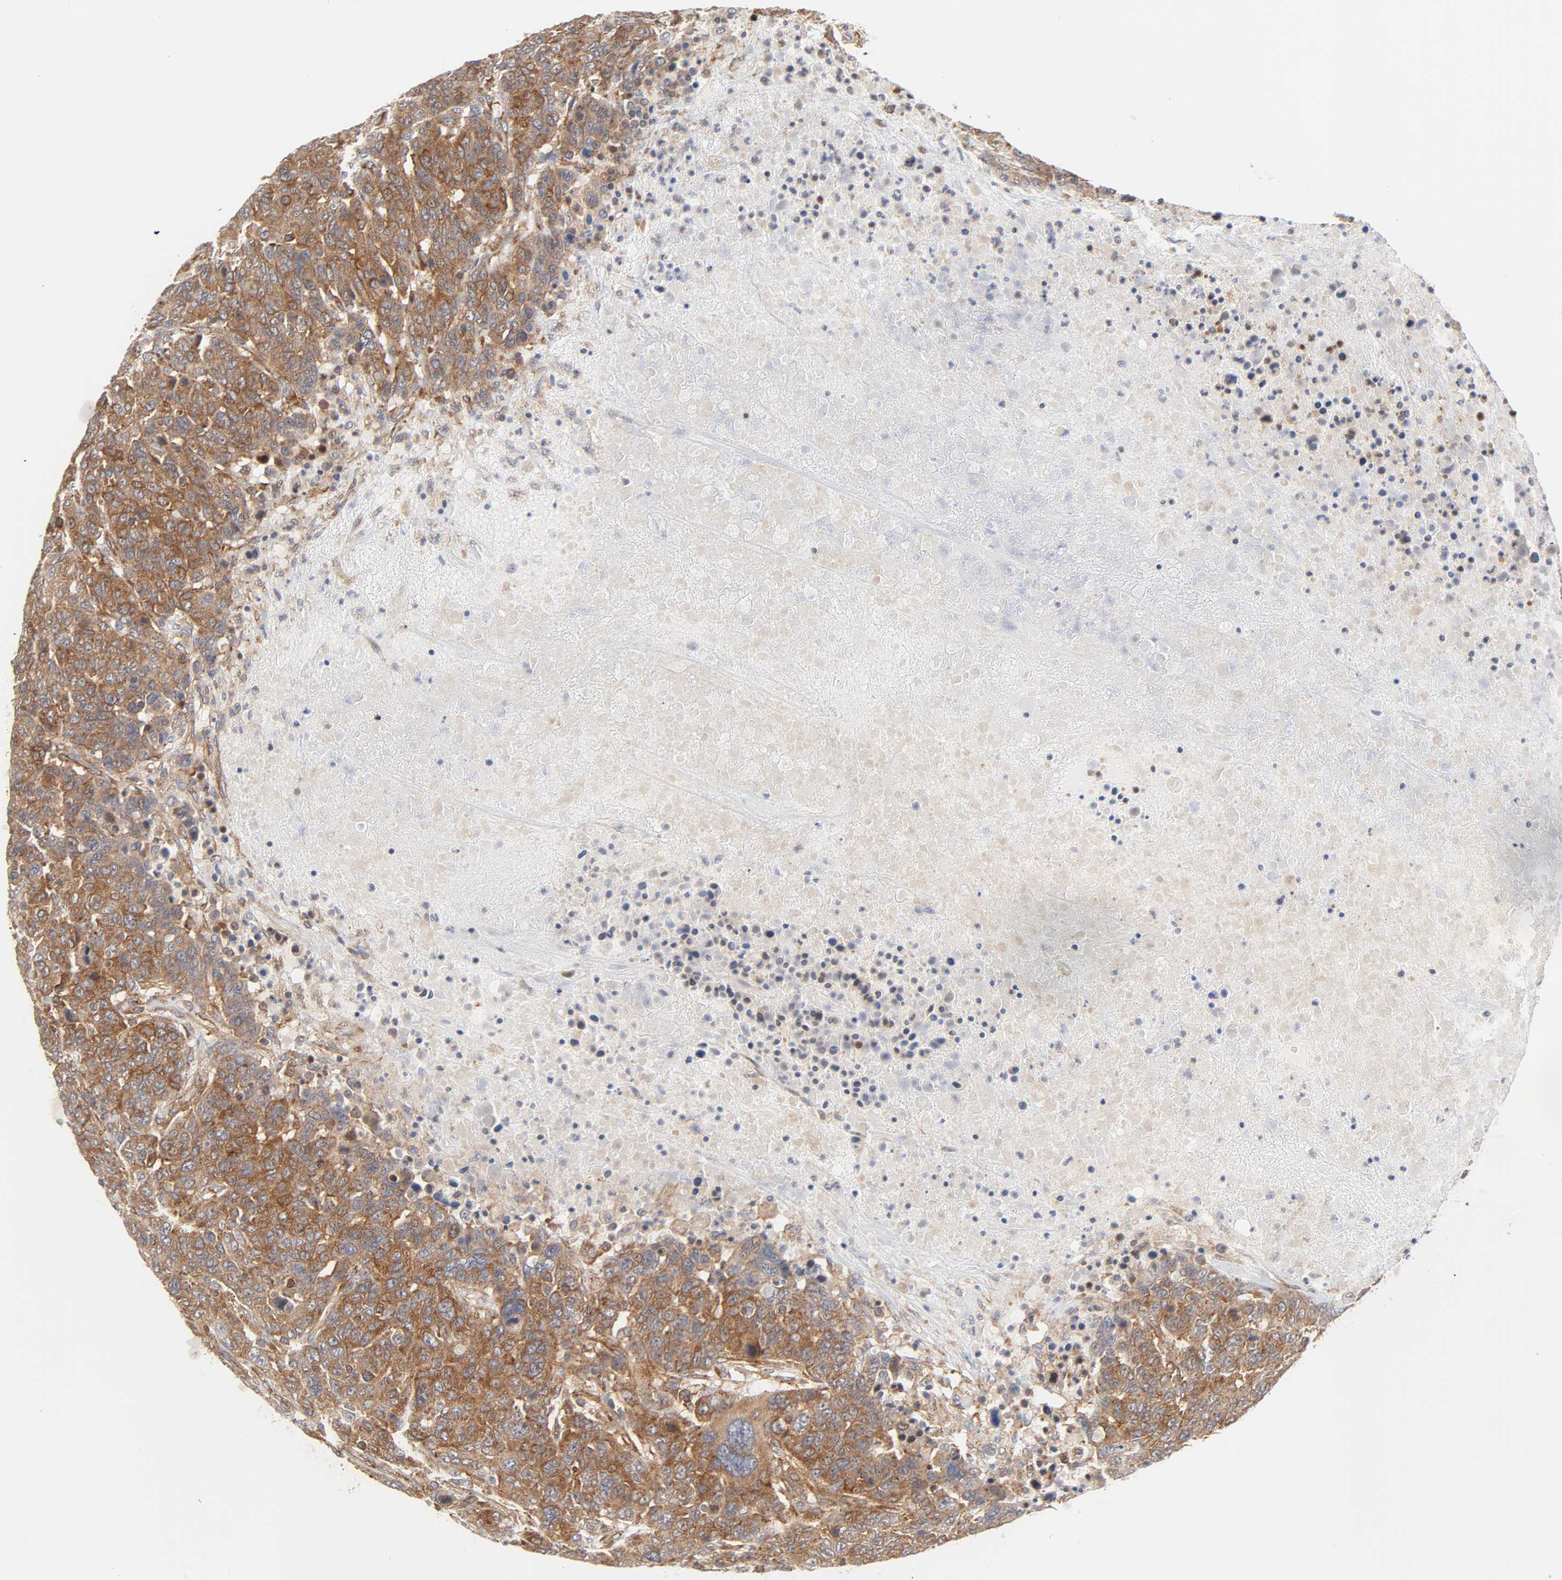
{"staining": {"intensity": "moderate", "quantity": ">75%", "location": "cytoplasmic/membranous"}, "tissue": "breast cancer", "cell_type": "Tumor cells", "image_type": "cancer", "snomed": [{"axis": "morphology", "description": "Duct carcinoma"}, {"axis": "topography", "description": "Breast"}], "caption": "This photomicrograph exhibits immunohistochemistry staining of infiltrating ductal carcinoma (breast), with medium moderate cytoplasmic/membranous staining in about >75% of tumor cells.", "gene": "AP2A1", "patient": {"sex": "female", "age": 37}}